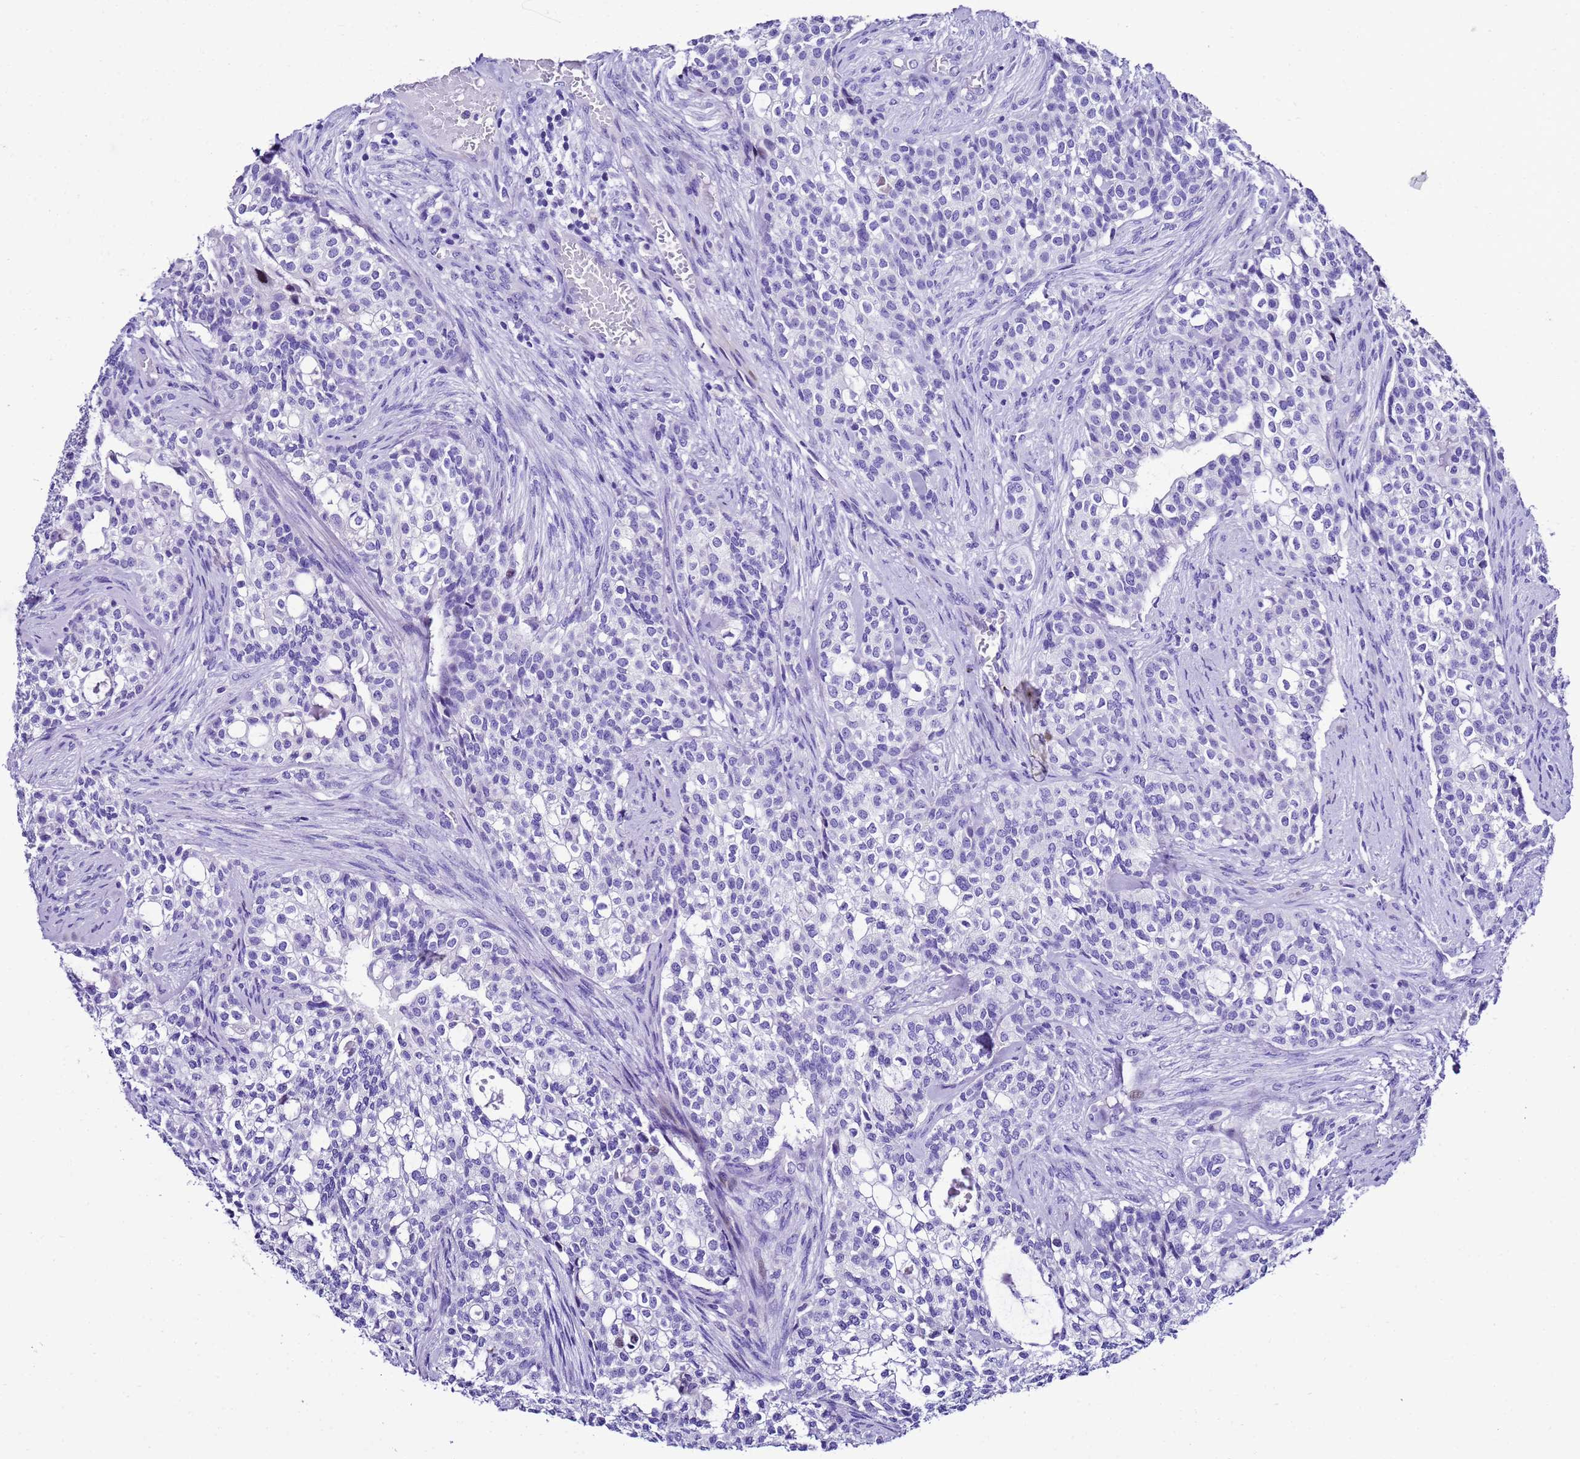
{"staining": {"intensity": "negative", "quantity": "none", "location": "none"}, "tissue": "head and neck cancer", "cell_type": "Tumor cells", "image_type": "cancer", "snomed": [{"axis": "morphology", "description": "Adenocarcinoma, NOS"}, {"axis": "topography", "description": "Head-Neck"}], "caption": "Head and neck adenocarcinoma was stained to show a protein in brown. There is no significant staining in tumor cells.", "gene": "UGT2B10", "patient": {"sex": "male", "age": 81}}